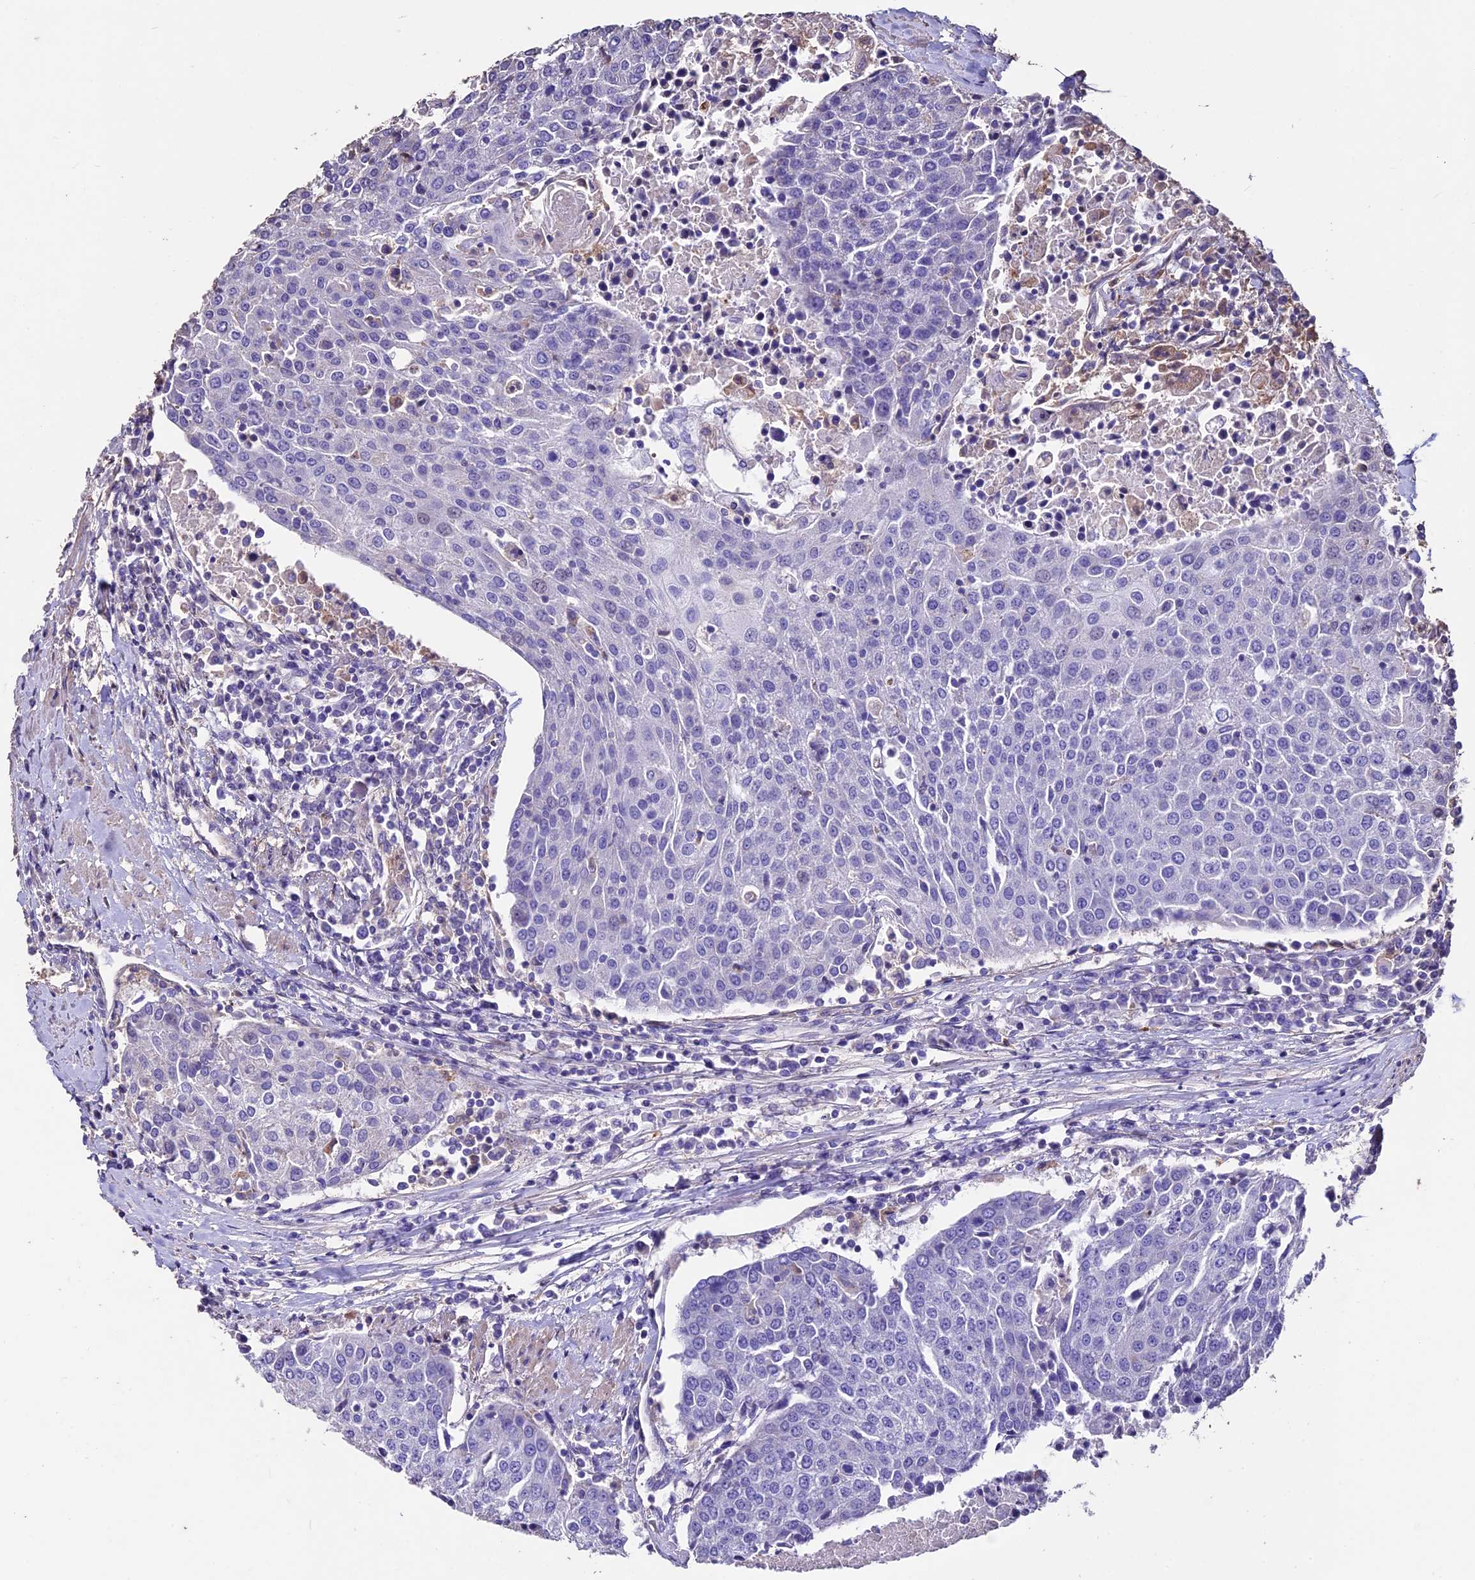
{"staining": {"intensity": "negative", "quantity": "none", "location": "none"}, "tissue": "urothelial cancer", "cell_type": "Tumor cells", "image_type": "cancer", "snomed": [{"axis": "morphology", "description": "Urothelial carcinoma, High grade"}, {"axis": "topography", "description": "Urinary bladder"}], "caption": "Immunohistochemistry (IHC) histopathology image of urothelial cancer stained for a protein (brown), which demonstrates no staining in tumor cells.", "gene": "USB1", "patient": {"sex": "female", "age": 85}}